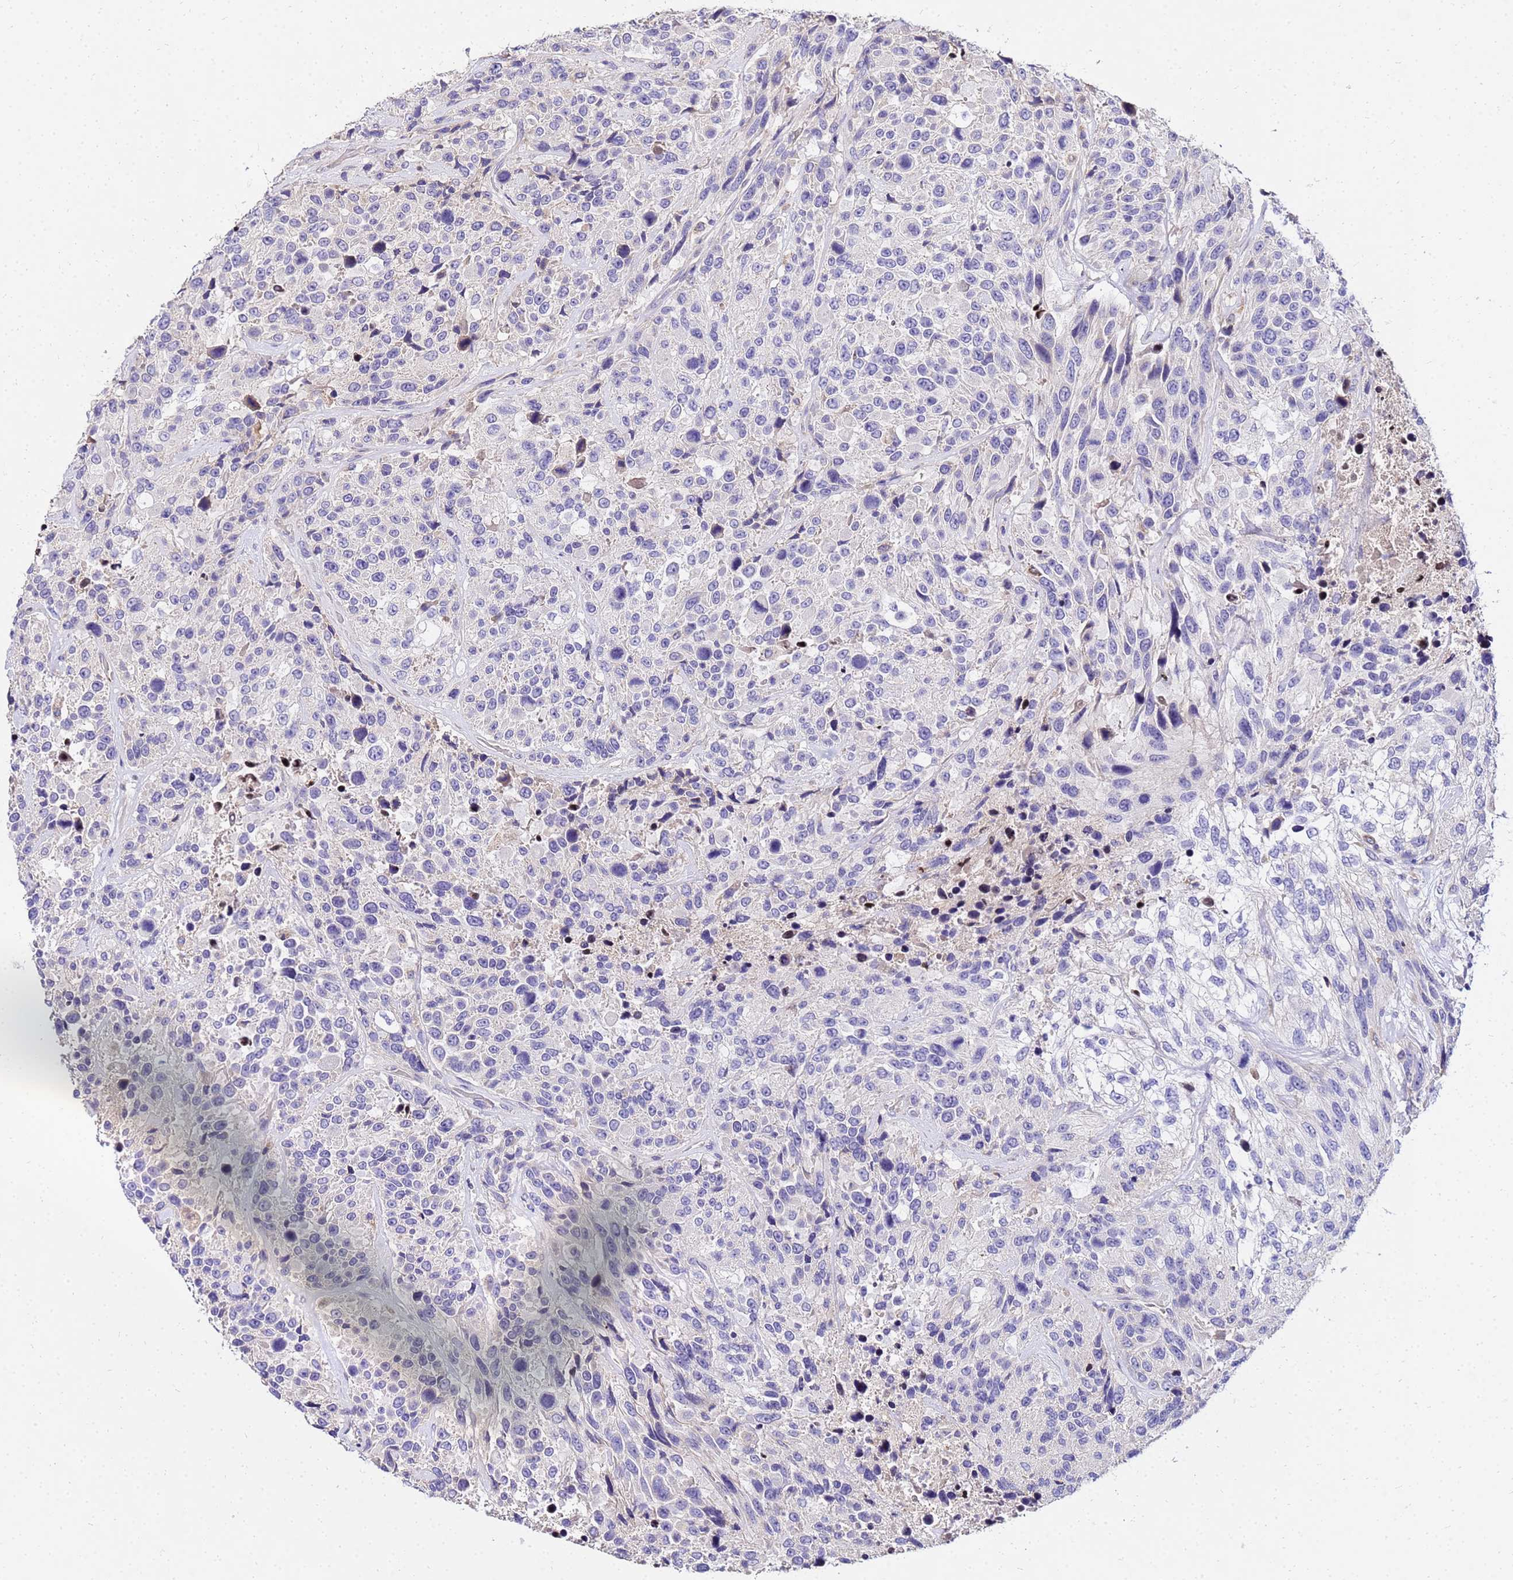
{"staining": {"intensity": "negative", "quantity": "none", "location": "none"}, "tissue": "urothelial cancer", "cell_type": "Tumor cells", "image_type": "cancer", "snomed": [{"axis": "morphology", "description": "Urothelial carcinoma, High grade"}, {"axis": "topography", "description": "Urinary bladder"}], "caption": "An immunohistochemistry (IHC) photomicrograph of urothelial cancer is shown. There is no staining in tumor cells of urothelial cancer.", "gene": "COX14", "patient": {"sex": "female", "age": 70}}